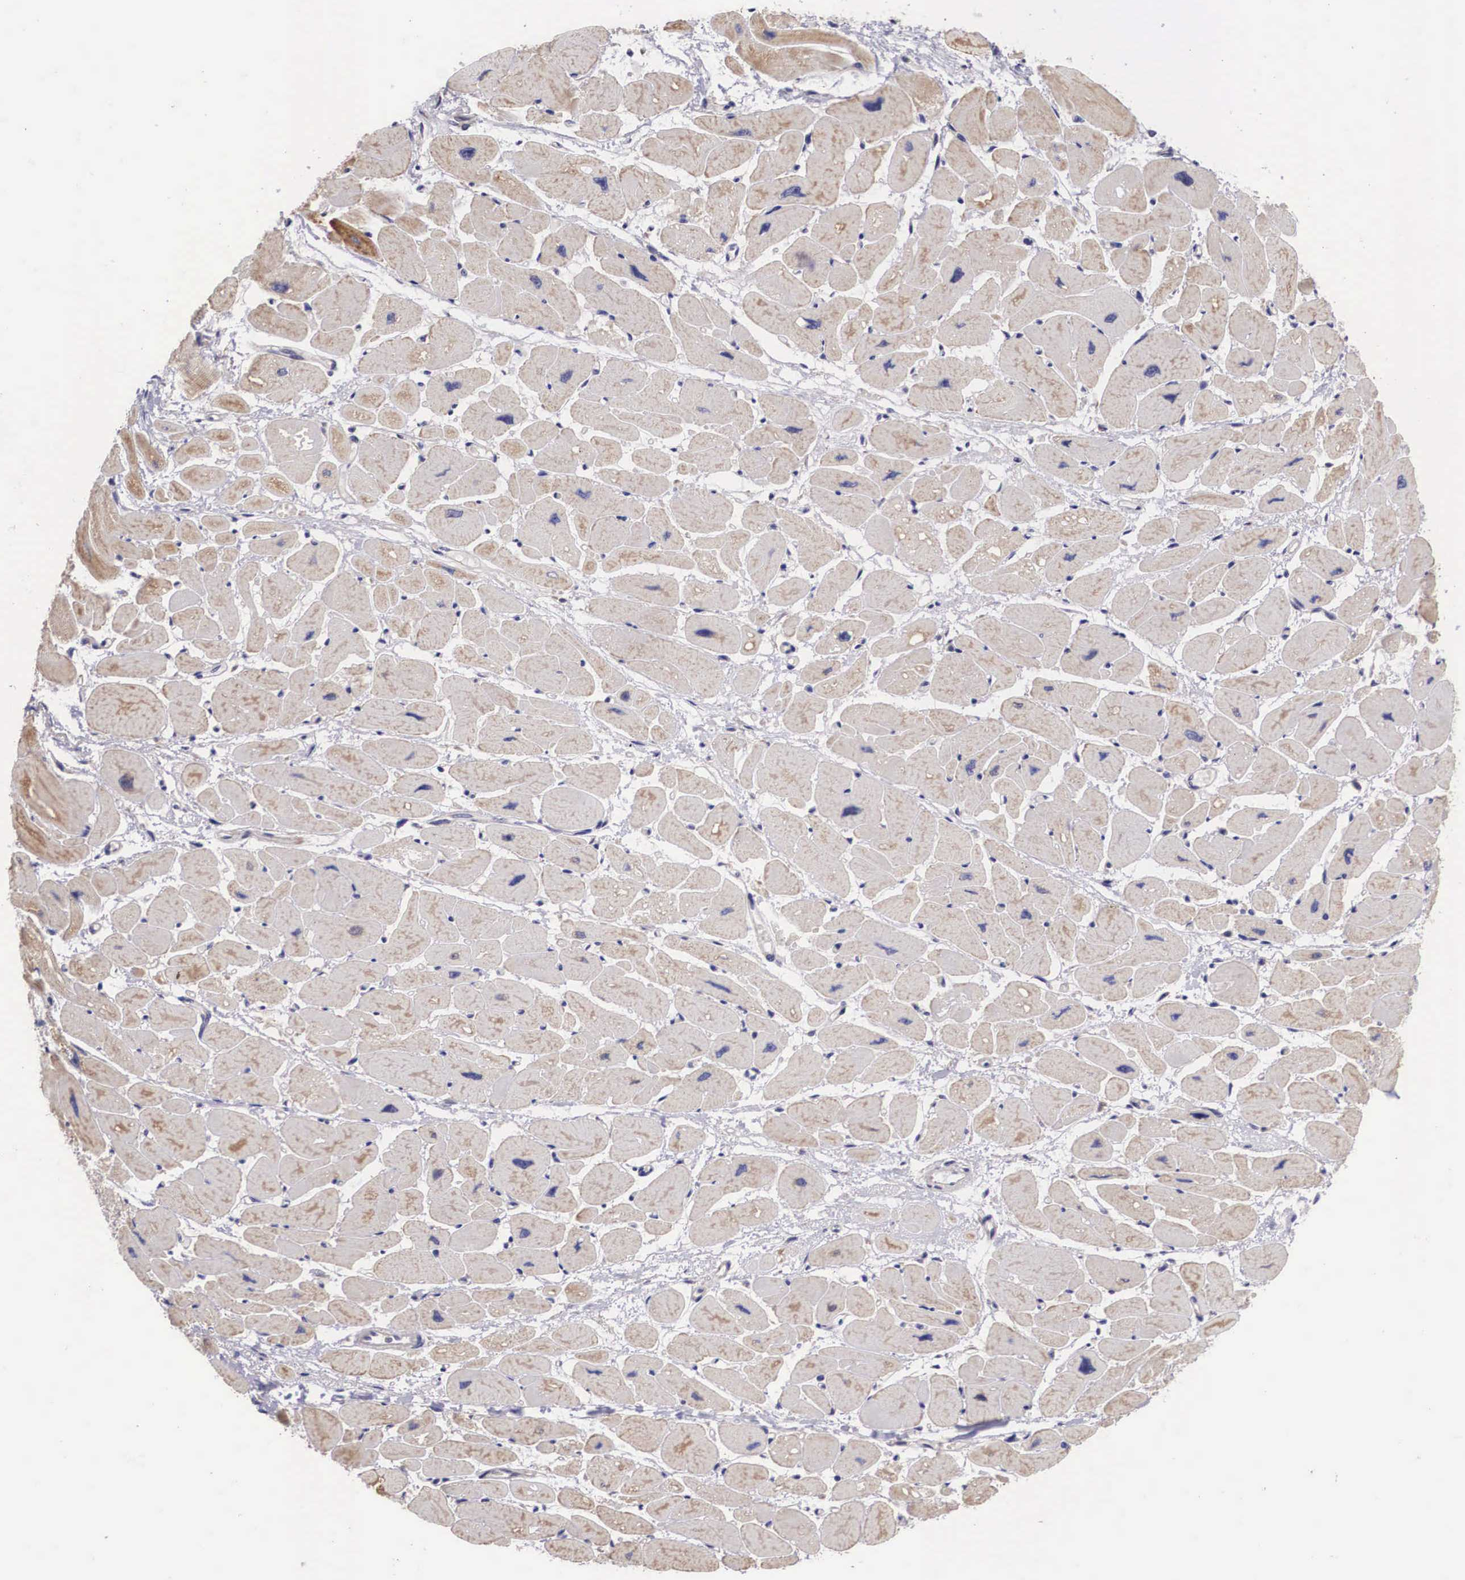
{"staining": {"intensity": "weak", "quantity": "25%-75%", "location": "cytoplasmic/membranous"}, "tissue": "heart muscle", "cell_type": "Cardiomyocytes", "image_type": "normal", "snomed": [{"axis": "morphology", "description": "Normal tissue, NOS"}, {"axis": "topography", "description": "Heart"}], "caption": "Approximately 25%-75% of cardiomyocytes in unremarkable heart muscle demonstrate weak cytoplasmic/membranous protein staining as visualized by brown immunohistochemical staining.", "gene": "ARG2", "patient": {"sex": "female", "age": 54}}